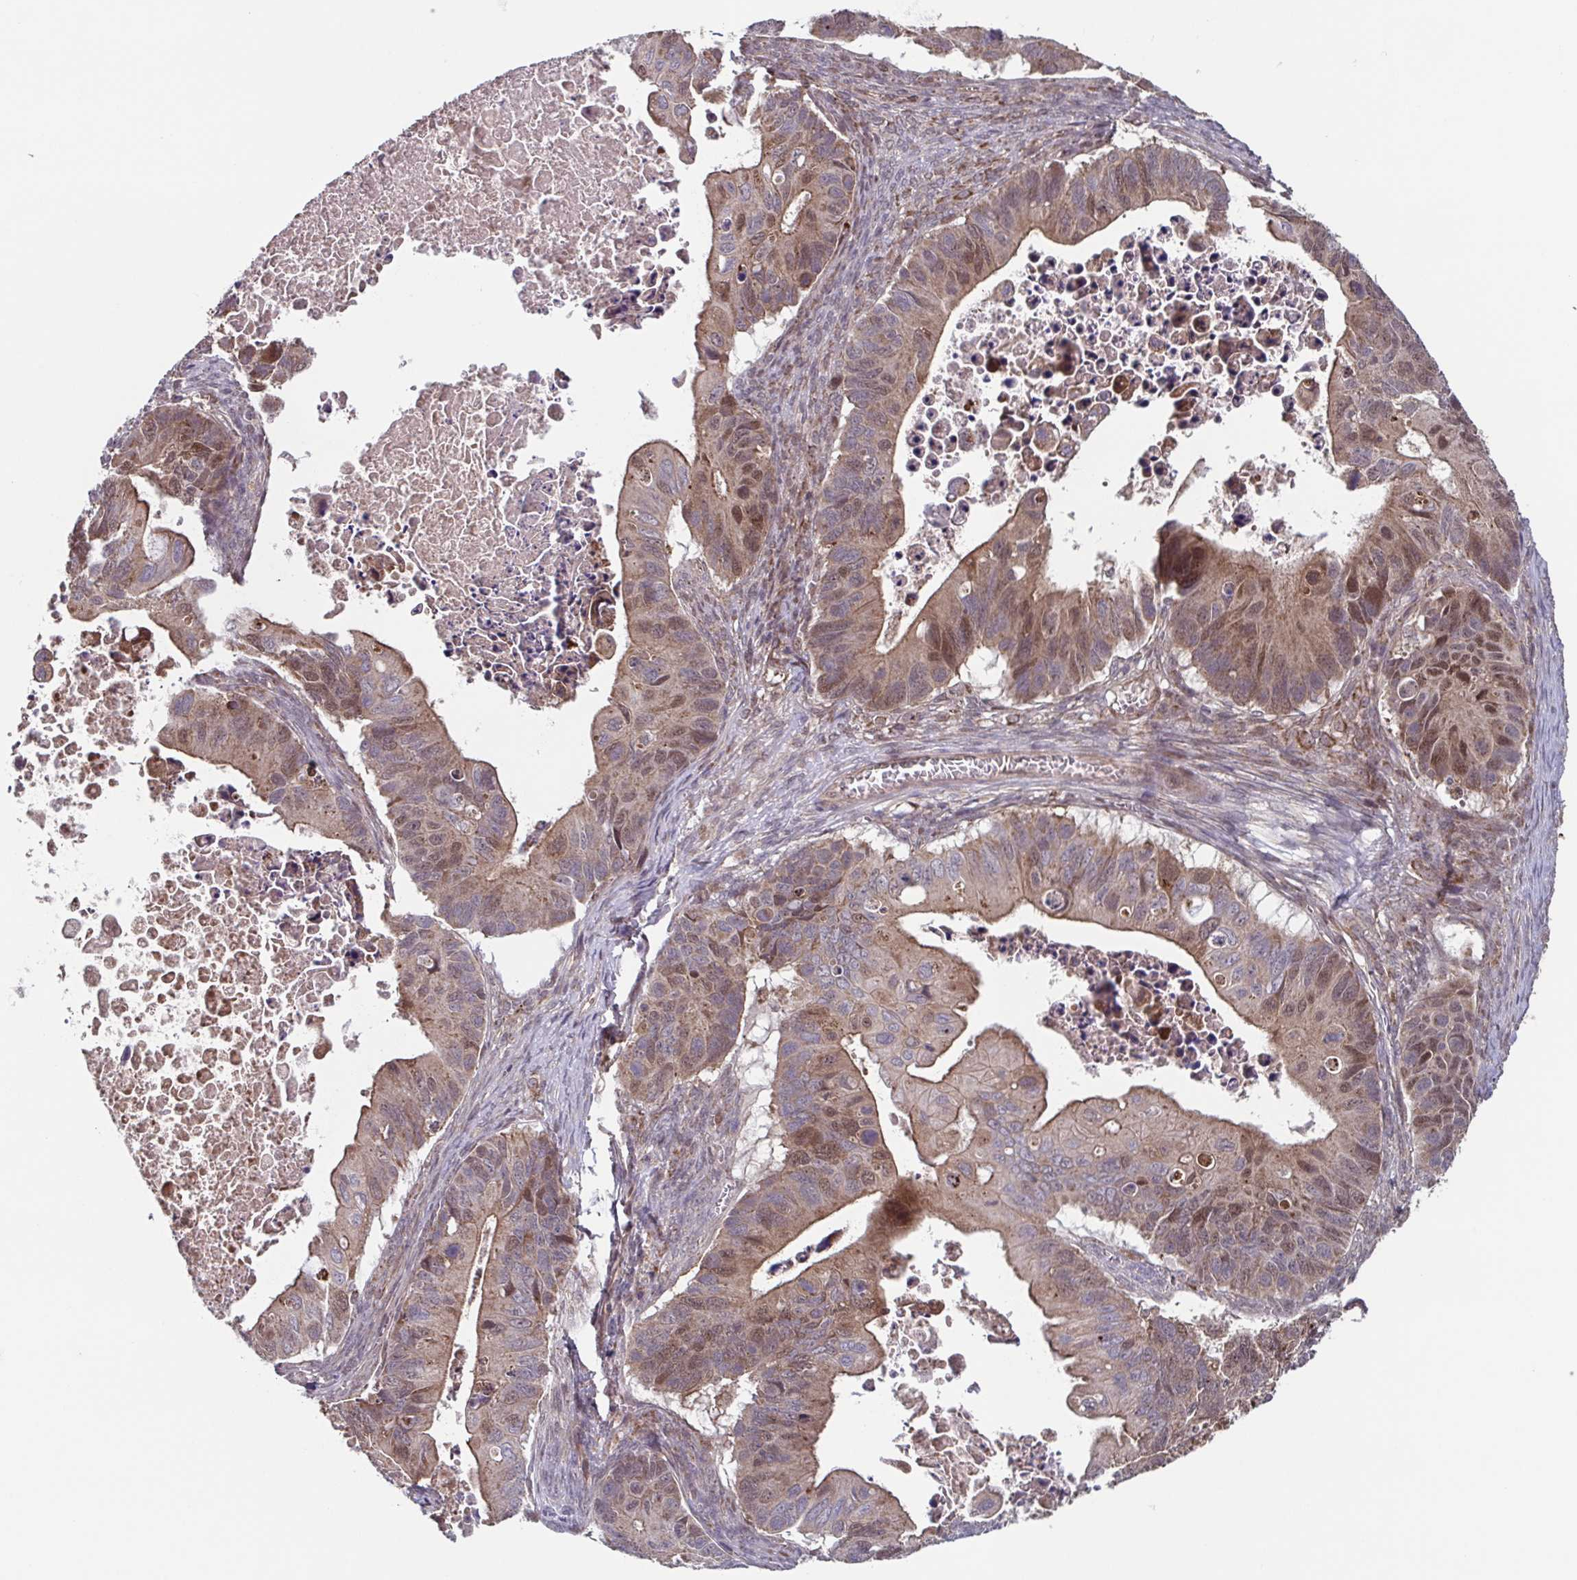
{"staining": {"intensity": "moderate", "quantity": "25%-75%", "location": "cytoplasmic/membranous,nuclear"}, "tissue": "ovarian cancer", "cell_type": "Tumor cells", "image_type": "cancer", "snomed": [{"axis": "morphology", "description": "Cystadenocarcinoma, mucinous, NOS"}, {"axis": "topography", "description": "Ovary"}], "caption": "Ovarian cancer stained with DAB (3,3'-diaminobenzidine) immunohistochemistry shows medium levels of moderate cytoplasmic/membranous and nuclear positivity in about 25%-75% of tumor cells. (Brightfield microscopy of DAB IHC at high magnification).", "gene": "TTC19", "patient": {"sex": "female", "age": 64}}